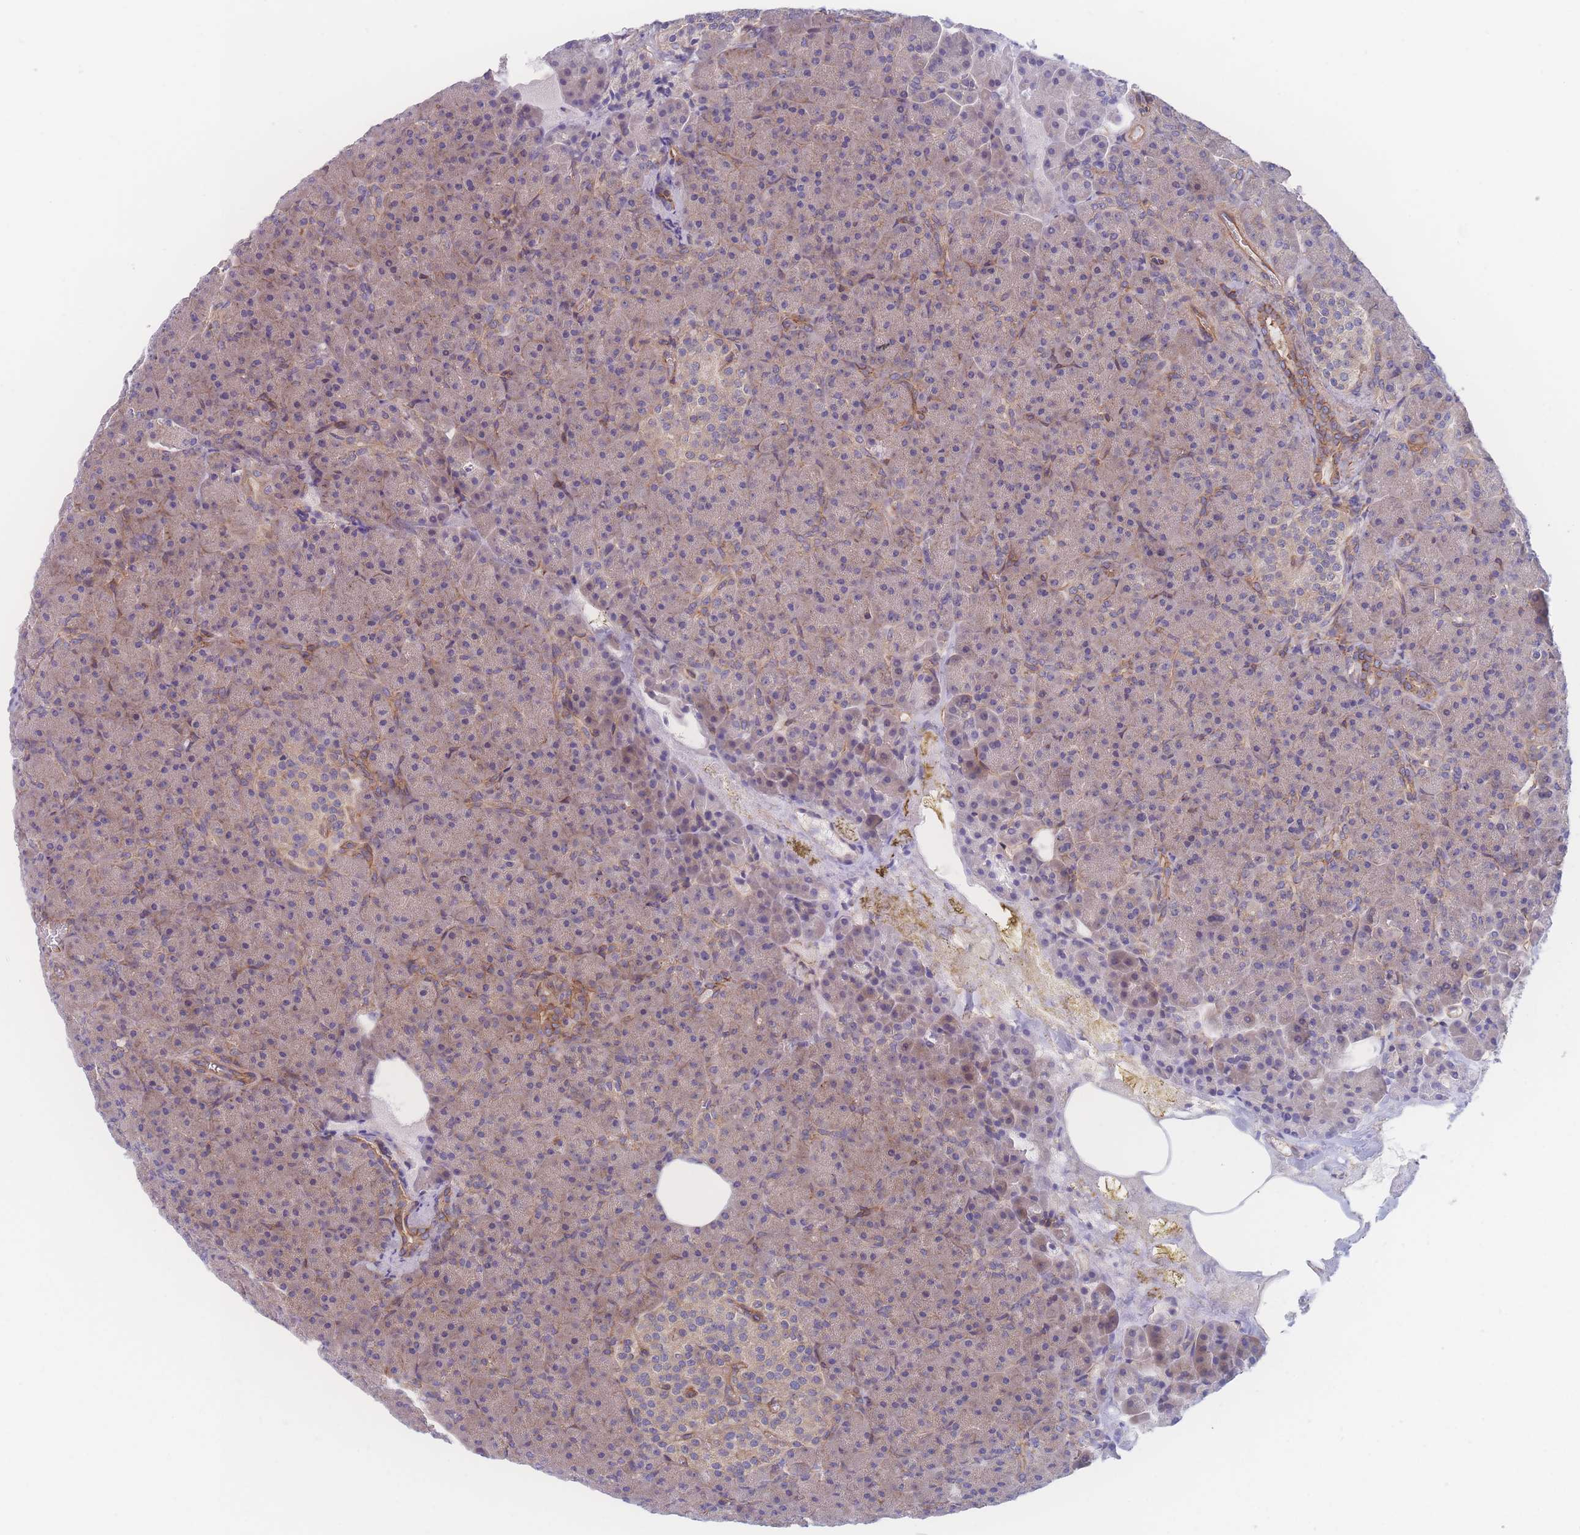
{"staining": {"intensity": "moderate", "quantity": "<25%", "location": "cytoplasmic/membranous"}, "tissue": "pancreas", "cell_type": "Exocrine glandular cells", "image_type": "normal", "snomed": [{"axis": "morphology", "description": "Normal tissue, NOS"}, {"axis": "topography", "description": "Pancreas"}], "caption": "Immunohistochemistry (IHC) of unremarkable pancreas reveals low levels of moderate cytoplasmic/membranous expression in about <25% of exocrine glandular cells. The staining was performed using DAB, with brown indicating positive protein expression. Nuclei are stained blue with hematoxylin.", "gene": "CFAP97", "patient": {"sex": "female", "age": 74}}